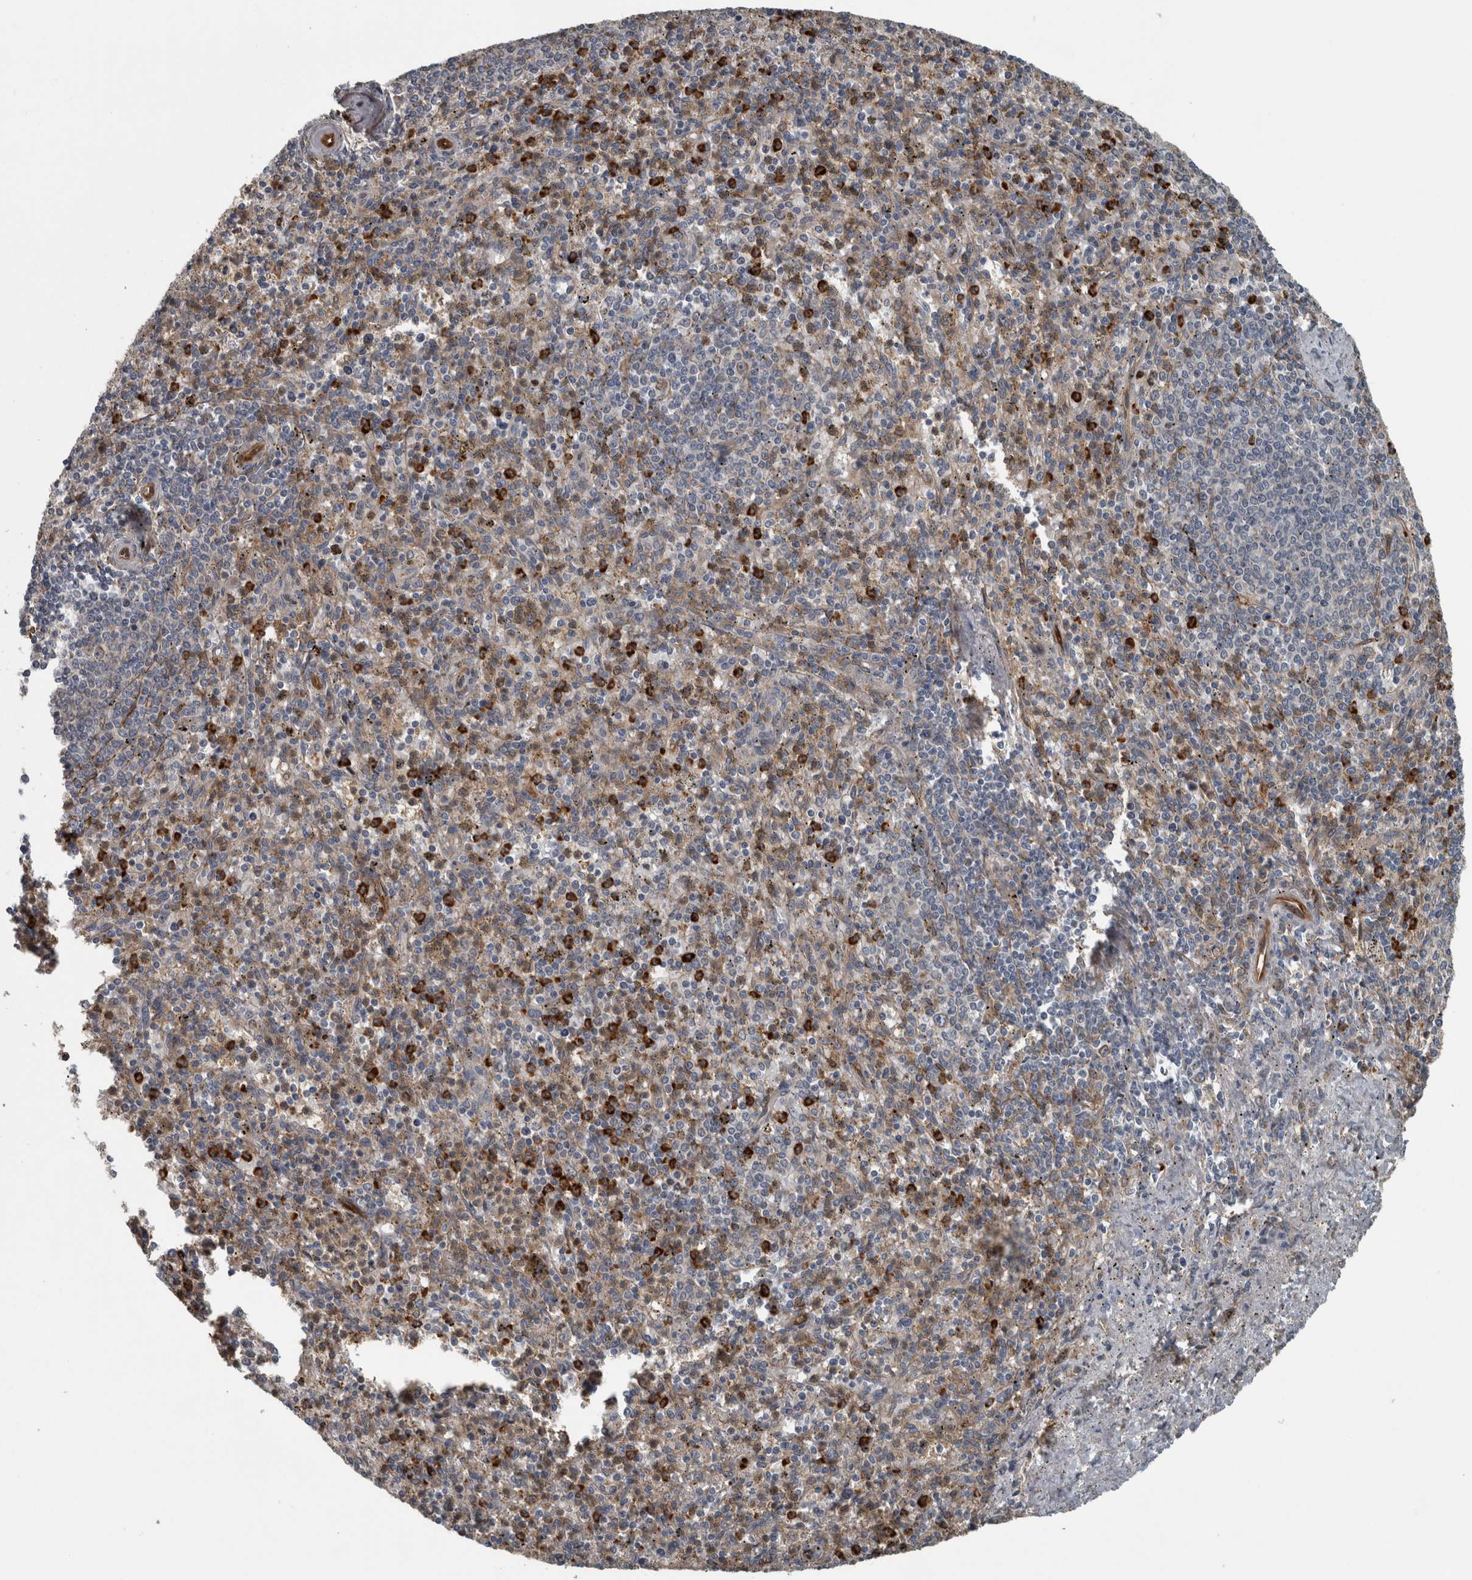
{"staining": {"intensity": "strong", "quantity": "<25%", "location": "cytoplasmic/membranous"}, "tissue": "spleen", "cell_type": "Cells in red pulp", "image_type": "normal", "snomed": [{"axis": "morphology", "description": "Normal tissue, NOS"}, {"axis": "topography", "description": "Spleen"}], "caption": "Immunohistochemical staining of normal spleen demonstrates medium levels of strong cytoplasmic/membranous staining in about <25% of cells in red pulp.", "gene": "EXOC8", "patient": {"sex": "male", "age": 72}}